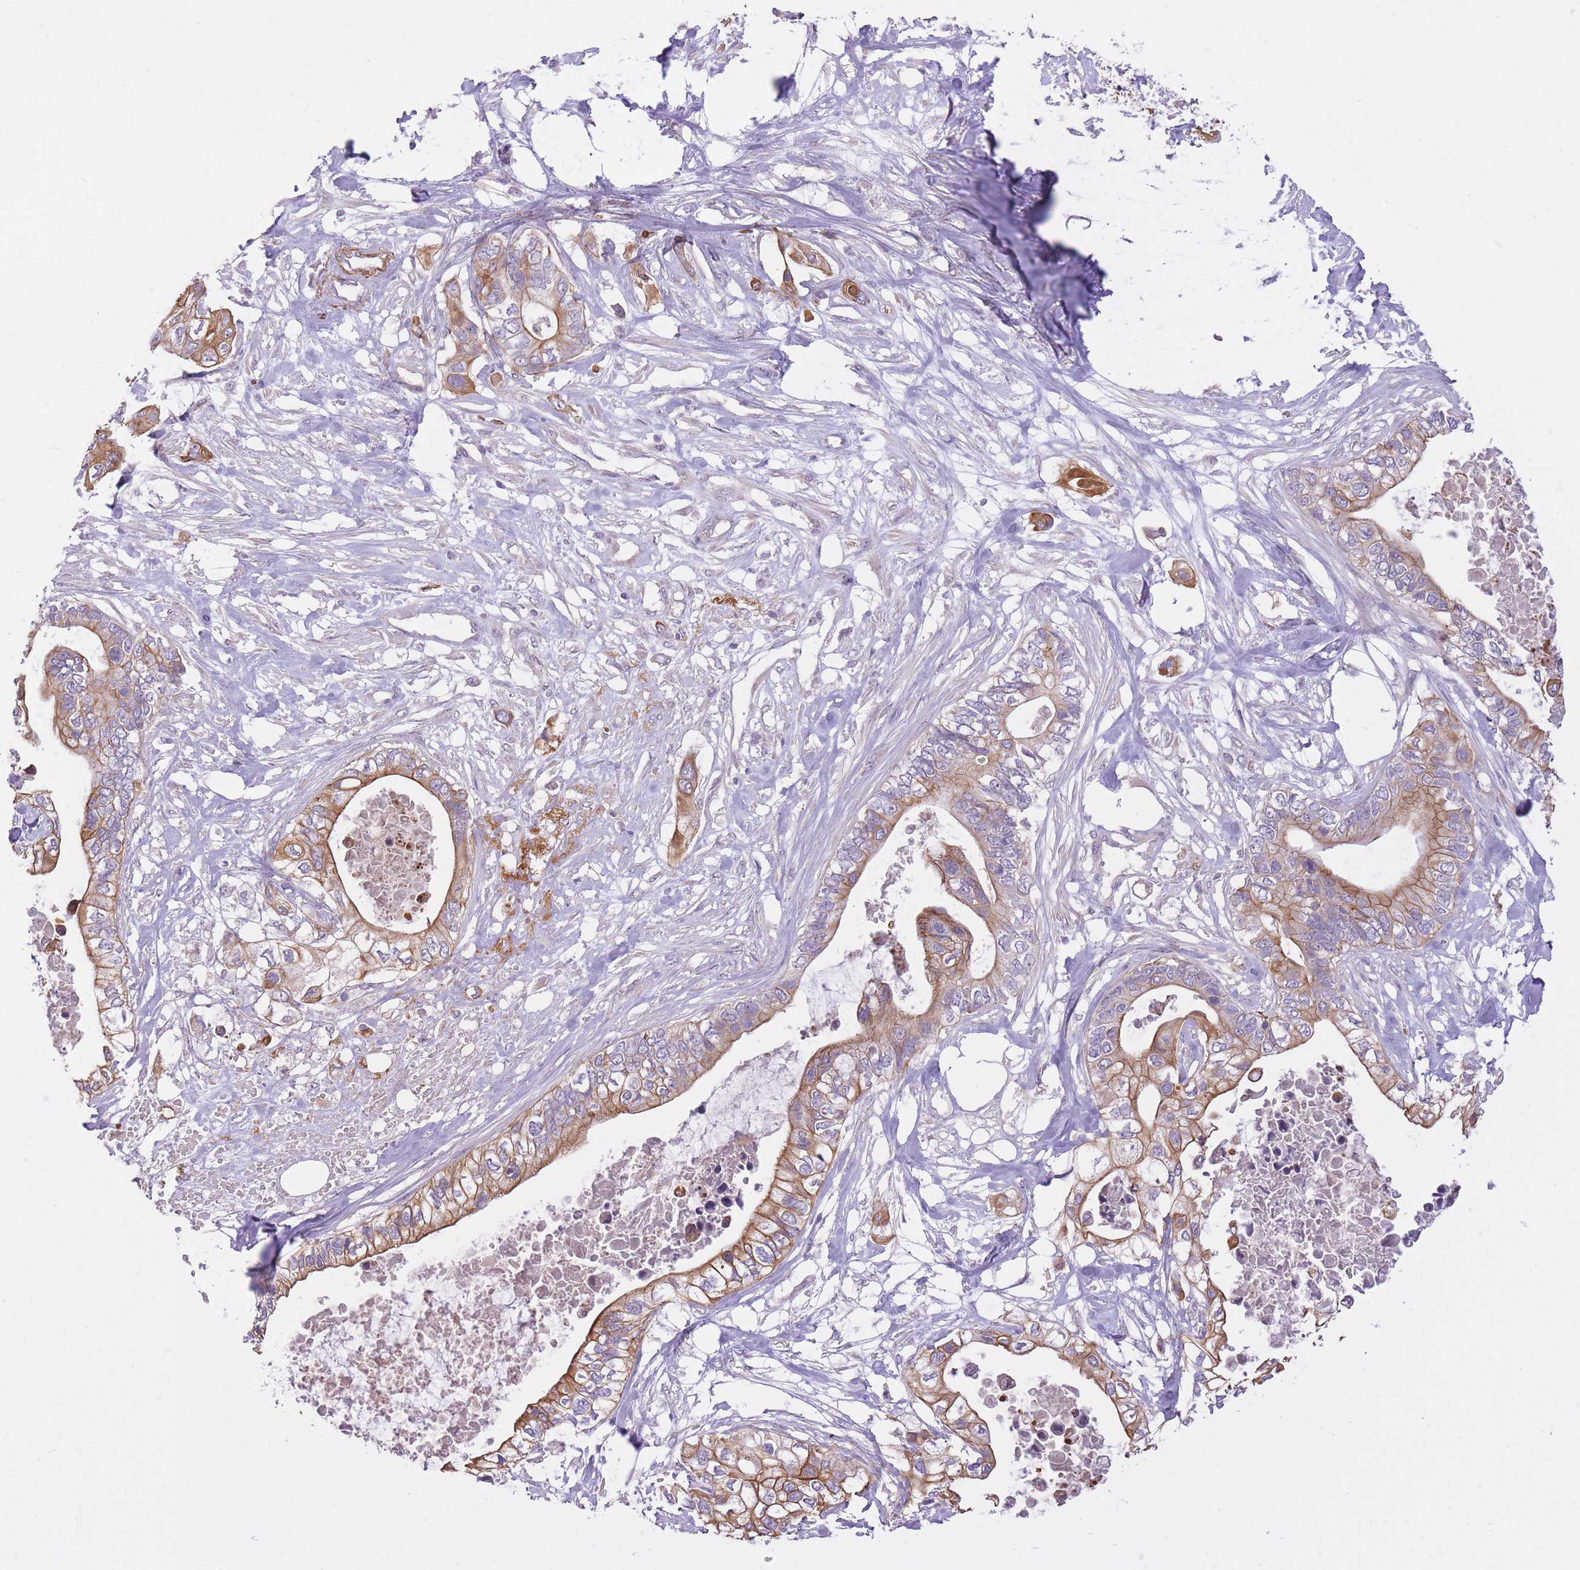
{"staining": {"intensity": "moderate", "quantity": ">75%", "location": "cytoplasmic/membranous"}, "tissue": "pancreatic cancer", "cell_type": "Tumor cells", "image_type": "cancer", "snomed": [{"axis": "morphology", "description": "Adenocarcinoma, NOS"}, {"axis": "topography", "description": "Pancreas"}], "caption": "Protein expression analysis of human pancreatic adenocarcinoma reveals moderate cytoplasmic/membranous staining in approximately >75% of tumor cells. The staining is performed using DAB brown chromogen to label protein expression. The nuclei are counter-stained blue using hematoxylin.", "gene": "REV1", "patient": {"sex": "female", "age": 63}}